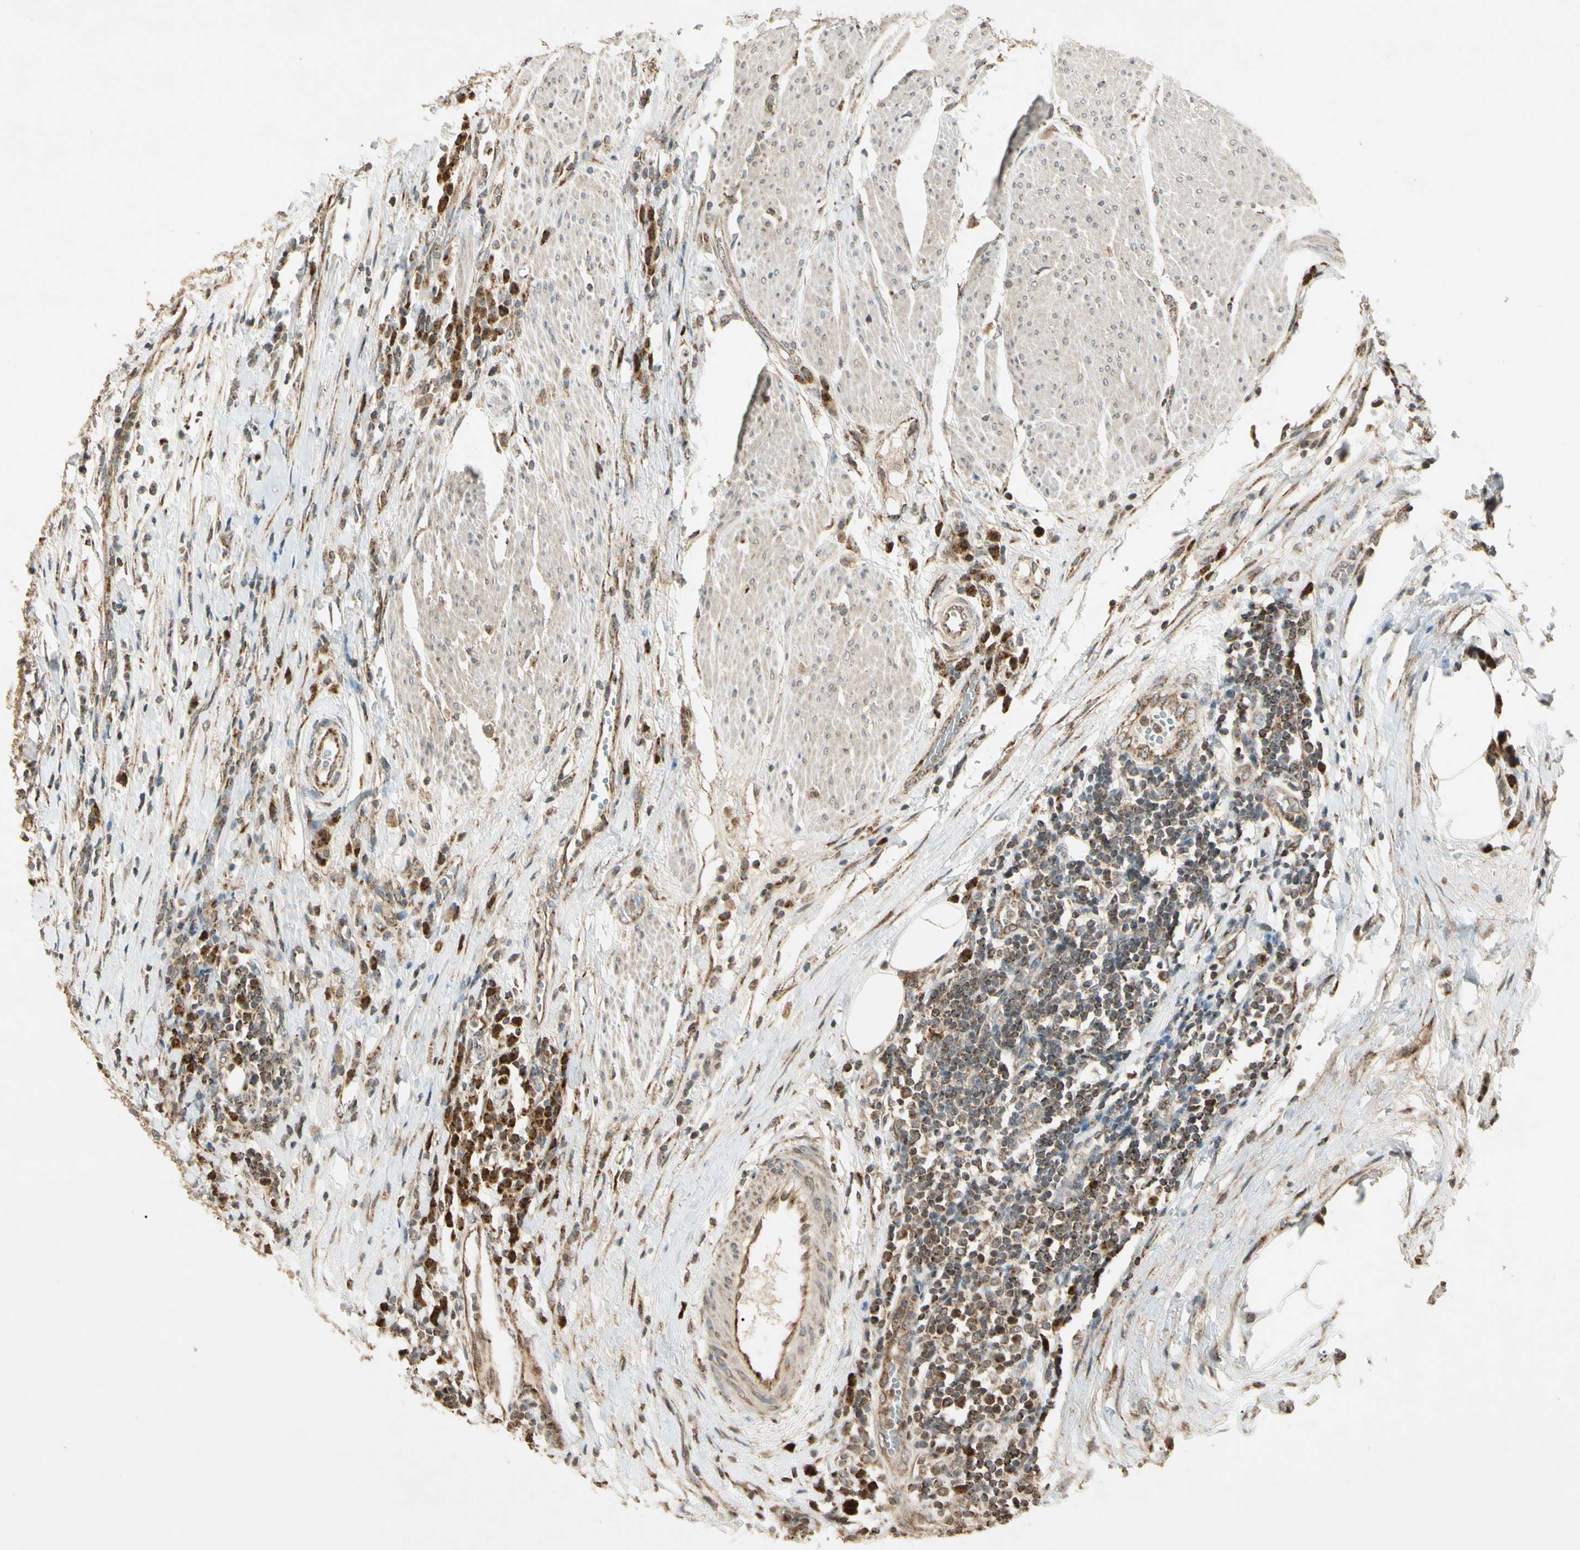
{"staining": {"intensity": "weak", "quantity": ">75%", "location": "cytoplasmic/membranous"}, "tissue": "urothelial cancer", "cell_type": "Tumor cells", "image_type": "cancer", "snomed": [{"axis": "morphology", "description": "Urothelial carcinoma, High grade"}, {"axis": "topography", "description": "Urinary bladder"}], "caption": "This is a histology image of IHC staining of high-grade urothelial carcinoma, which shows weak positivity in the cytoplasmic/membranous of tumor cells.", "gene": "PRDX5", "patient": {"sex": "male", "age": 61}}